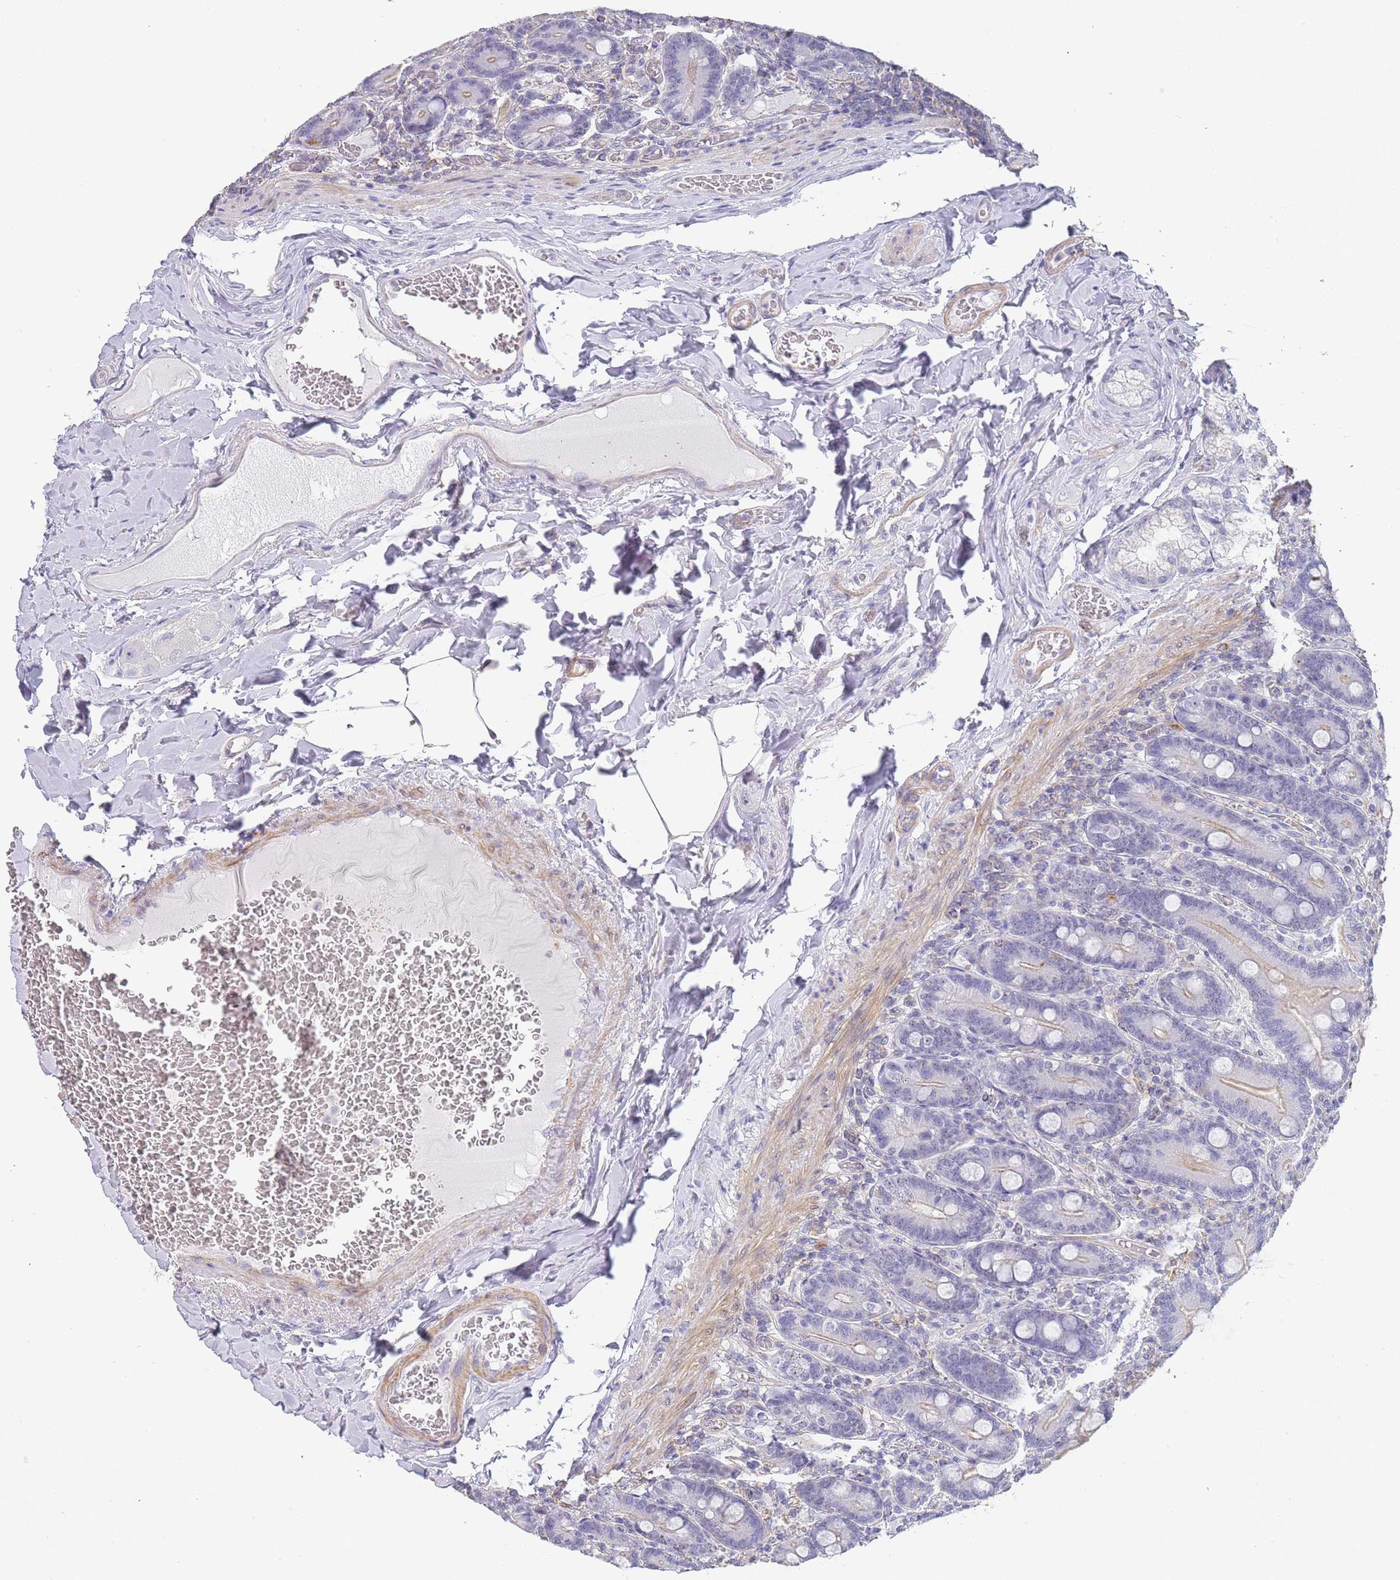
{"staining": {"intensity": "weak", "quantity": "25%-75%", "location": "cytoplasmic/membranous,nuclear"}, "tissue": "duodenum", "cell_type": "Glandular cells", "image_type": "normal", "snomed": [{"axis": "morphology", "description": "Normal tissue, NOS"}, {"axis": "topography", "description": "Duodenum"}], "caption": "Protein staining of unremarkable duodenum demonstrates weak cytoplasmic/membranous,nuclear positivity in about 25%-75% of glandular cells.", "gene": "NOP14", "patient": {"sex": "female", "age": 62}}